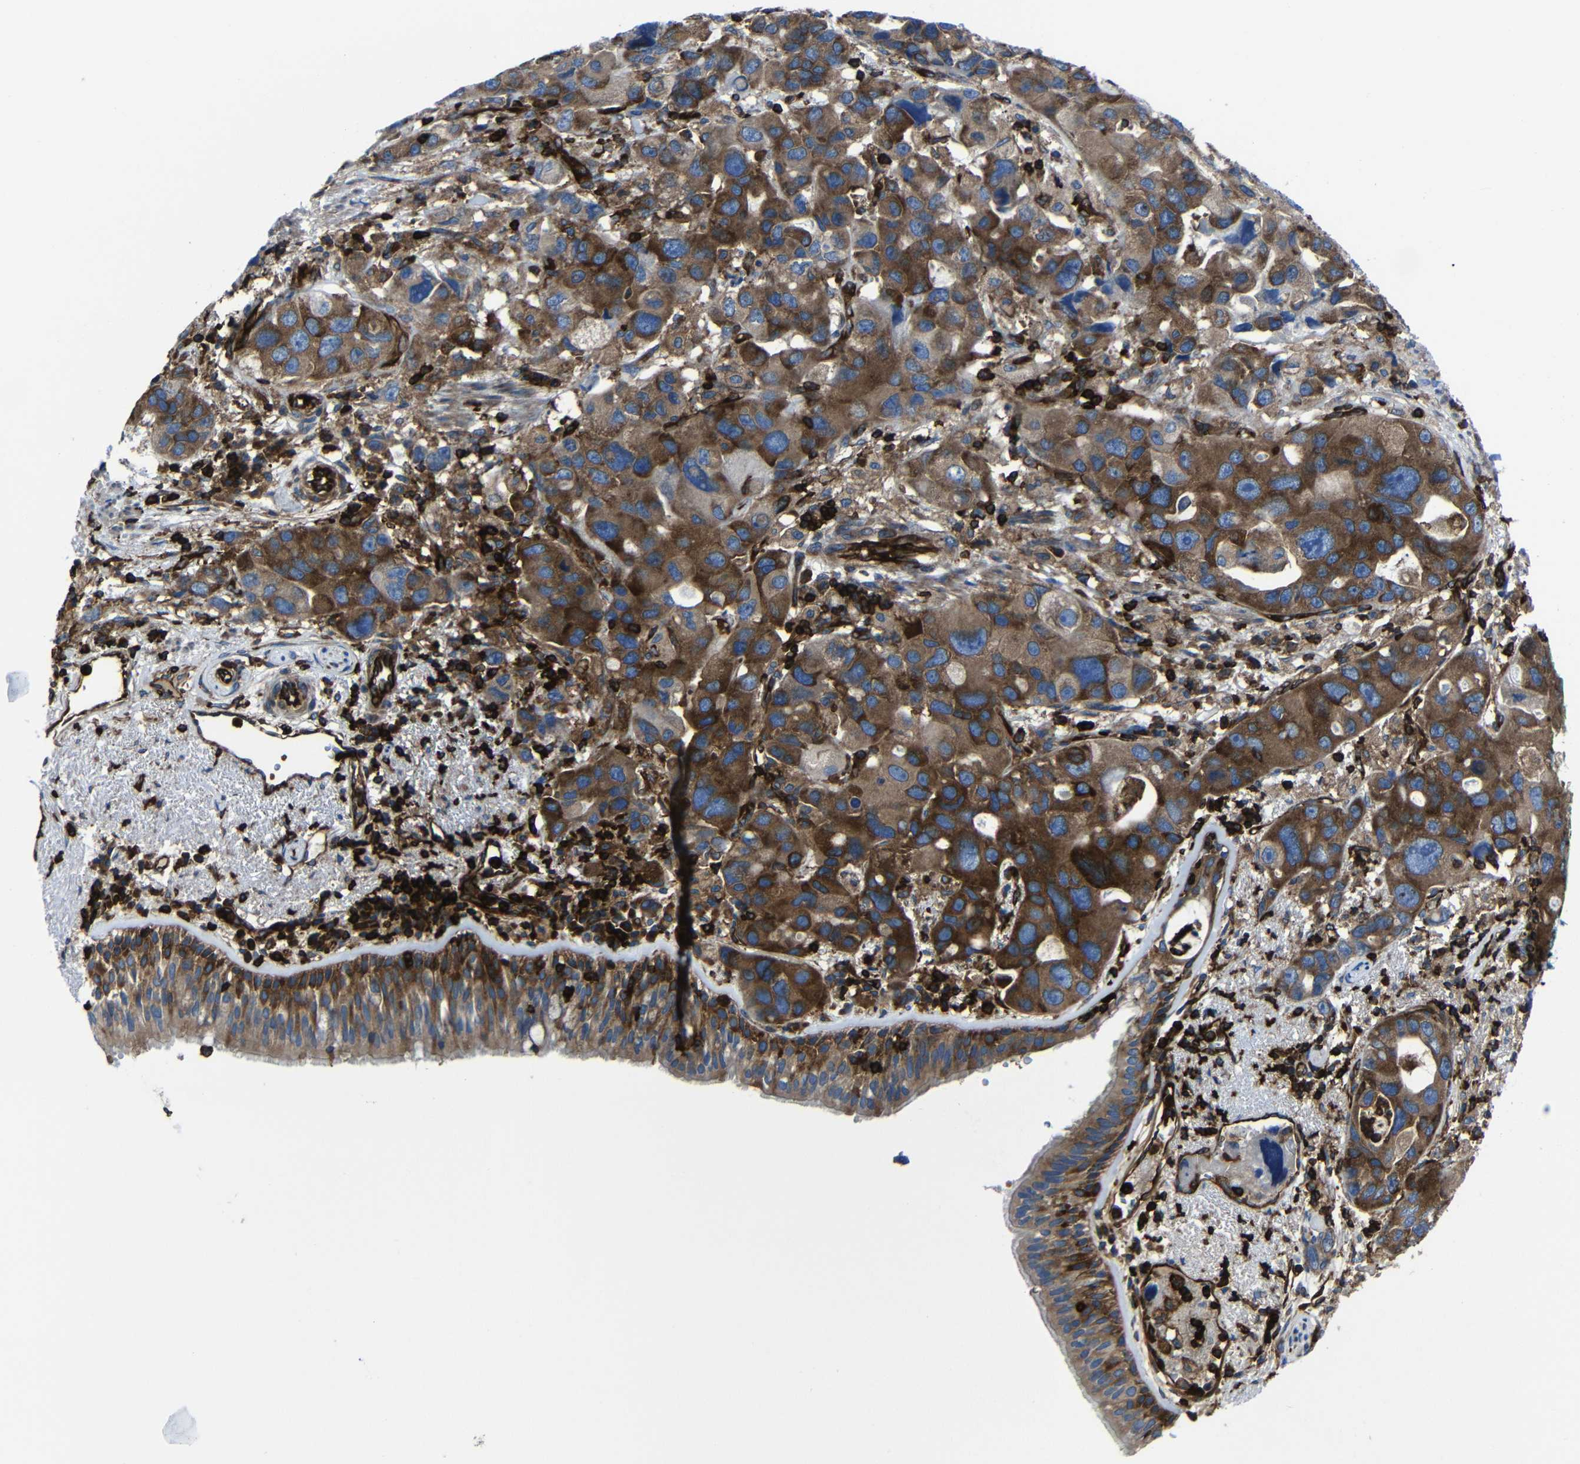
{"staining": {"intensity": "moderate", "quantity": ">75%", "location": "cytoplasmic/membranous"}, "tissue": "bronchus", "cell_type": "Respiratory epithelial cells", "image_type": "normal", "snomed": [{"axis": "morphology", "description": "Normal tissue, NOS"}, {"axis": "morphology", "description": "Adenocarcinoma, NOS"}, {"axis": "morphology", "description": "Adenocarcinoma, metastatic, NOS"}, {"axis": "topography", "description": "Lymph node"}, {"axis": "topography", "description": "Bronchus"}, {"axis": "topography", "description": "Lung"}], "caption": "This is a micrograph of immunohistochemistry (IHC) staining of unremarkable bronchus, which shows moderate positivity in the cytoplasmic/membranous of respiratory epithelial cells.", "gene": "ARHGEF1", "patient": {"sex": "female", "age": 54}}